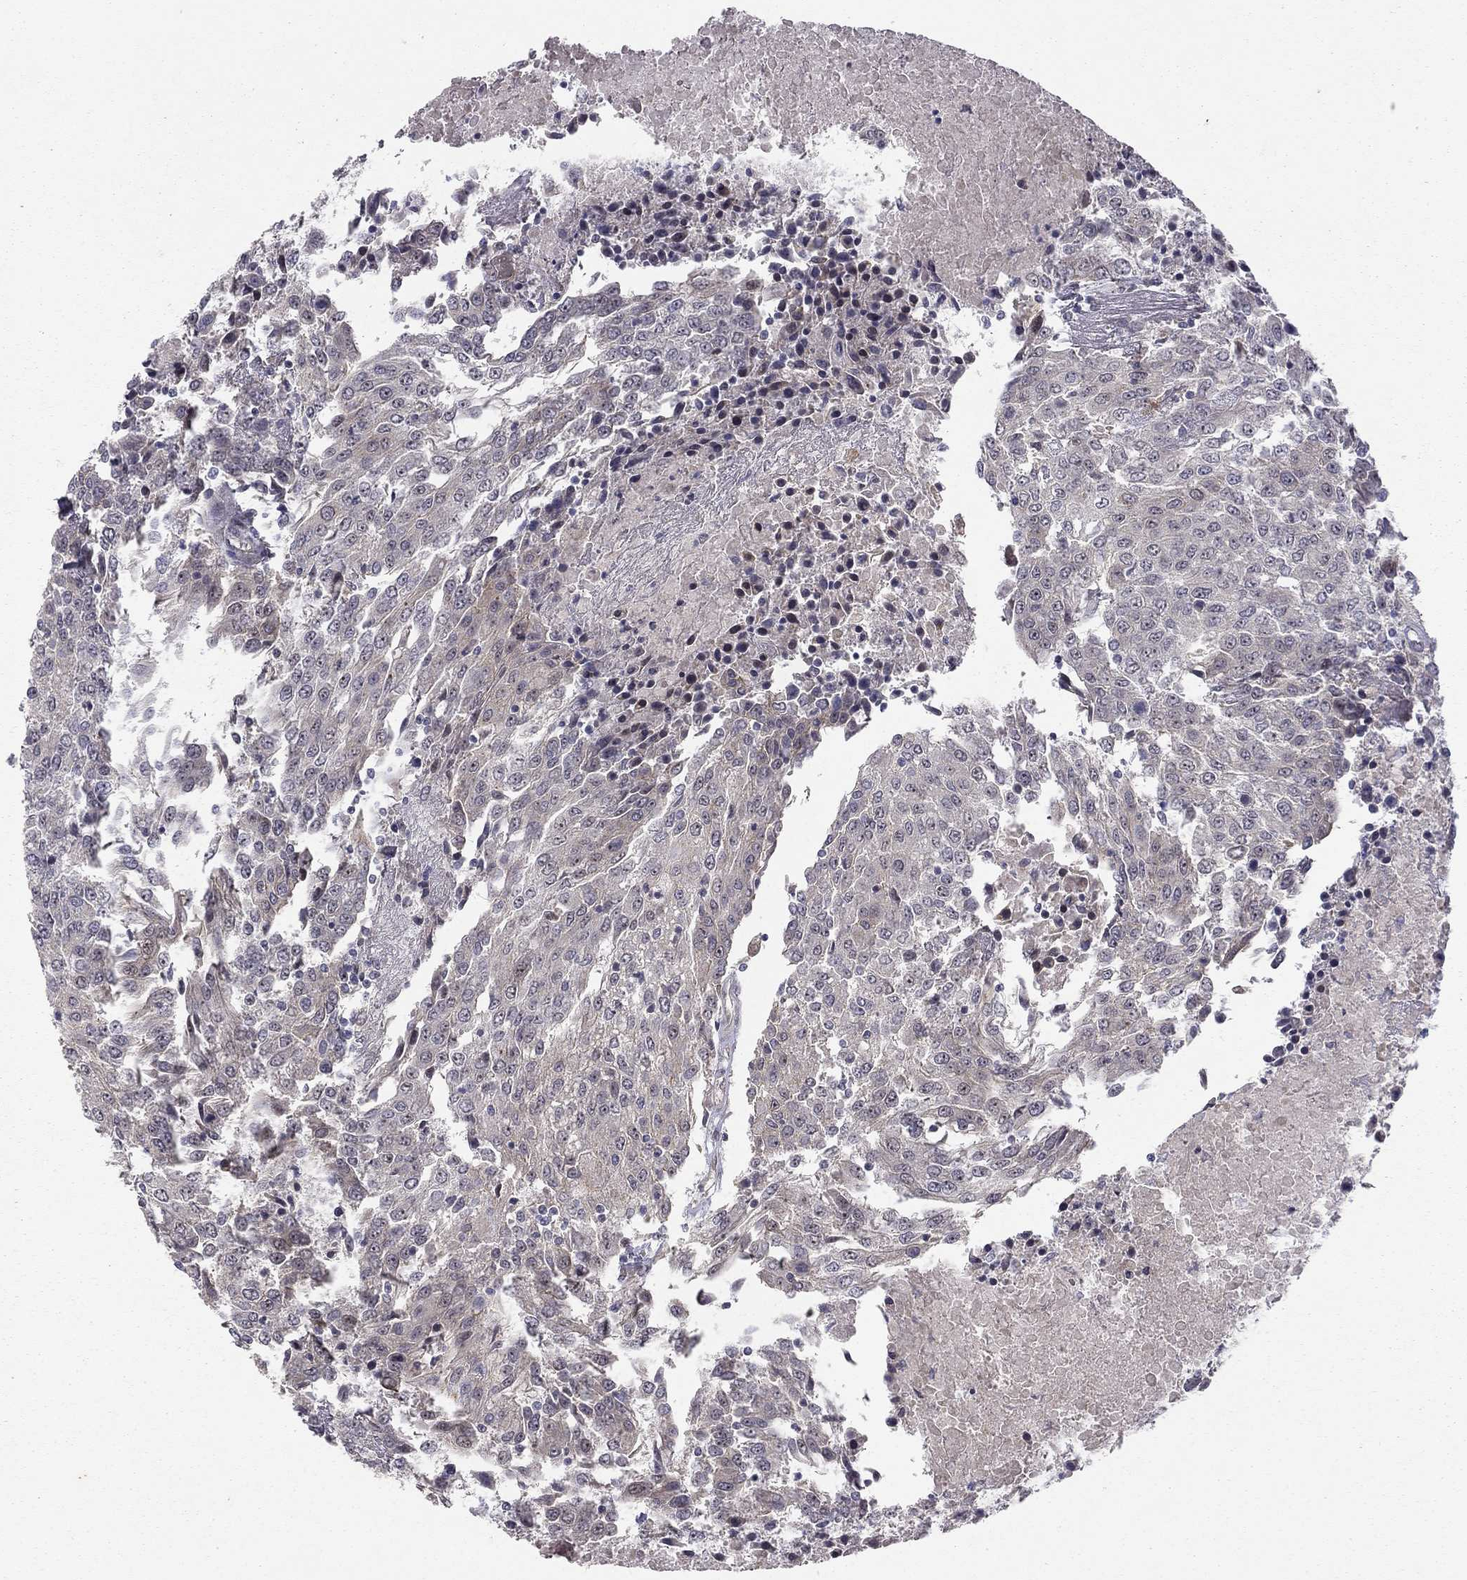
{"staining": {"intensity": "negative", "quantity": "none", "location": "none"}, "tissue": "urothelial cancer", "cell_type": "Tumor cells", "image_type": "cancer", "snomed": [{"axis": "morphology", "description": "Urothelial carcinoma, High grade"}, {"axis": "topography", "description": "Urinary bladder"}], "caption": "The micrograph reveals no significant staining in tumor cells of urothelial carcinoma (high-grade). Brightfield microscopy of immunohistochemistry (IHC) stained with DAB (brown) and hematoxylin (blue), captured at high magnification.", "gene": "STXBP6", "patient": {"sex": "female", "age": 85}}